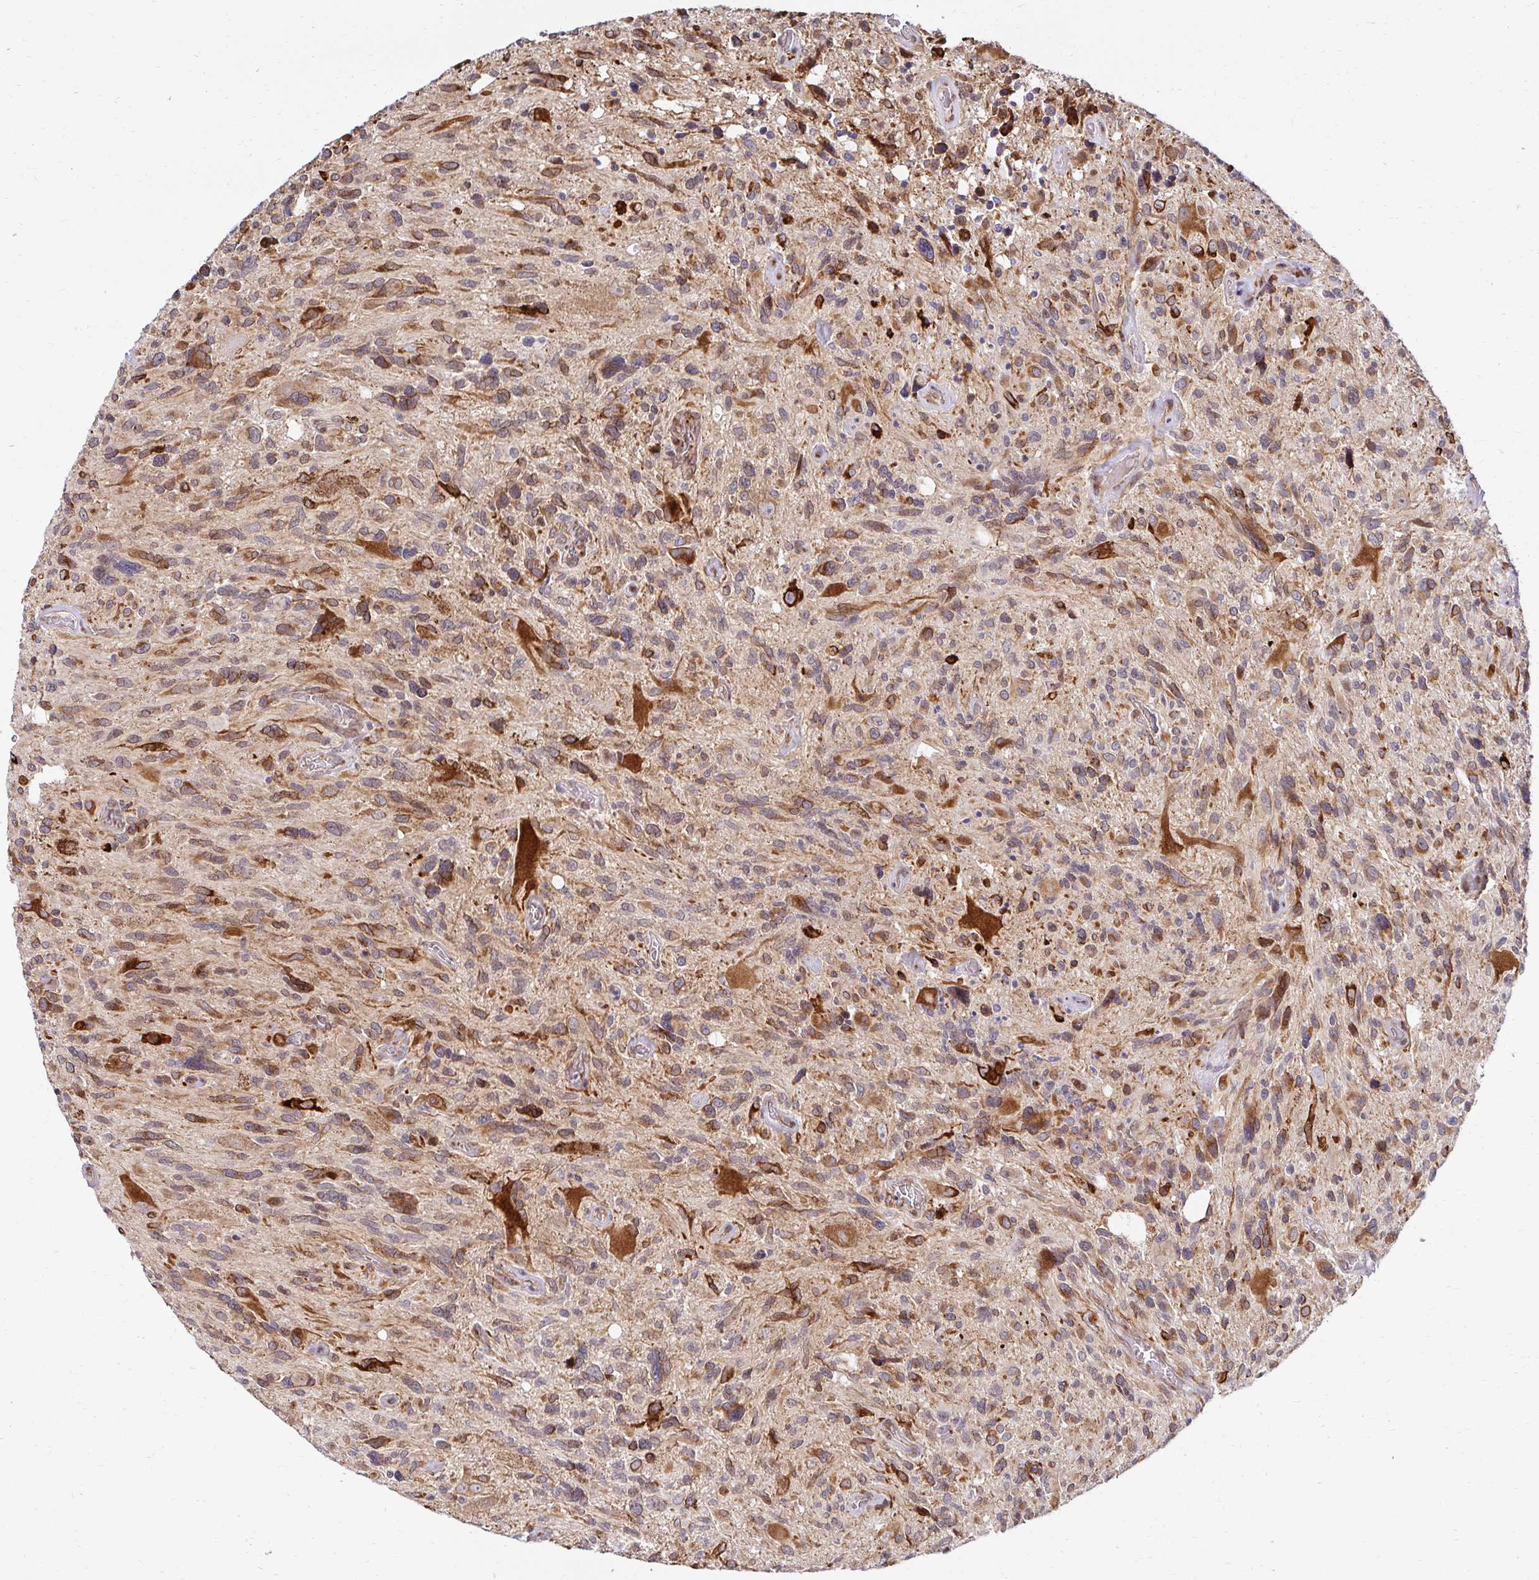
{"staining": {"intensity": "moderate", "quantity": ">75%", "location": "cytoplasmic/membranous"}, "tissue": "glioma", "cell_type": "Tumor cells", "image_type": "cancer", "snomed": [{"axis": "morphology", "description": "Glioma, malignant, High grade"}, {"axis": "topography", "description": "Brain"}], "caption": "IHC histopathology image of human glioma stained for a protein (brown), which displays medium levels of moderate cytoplasmic/membranous expression in about >75% of tumor cells.", "gene": "HPS1", "patient": {"sex": "male", "age": 49}}